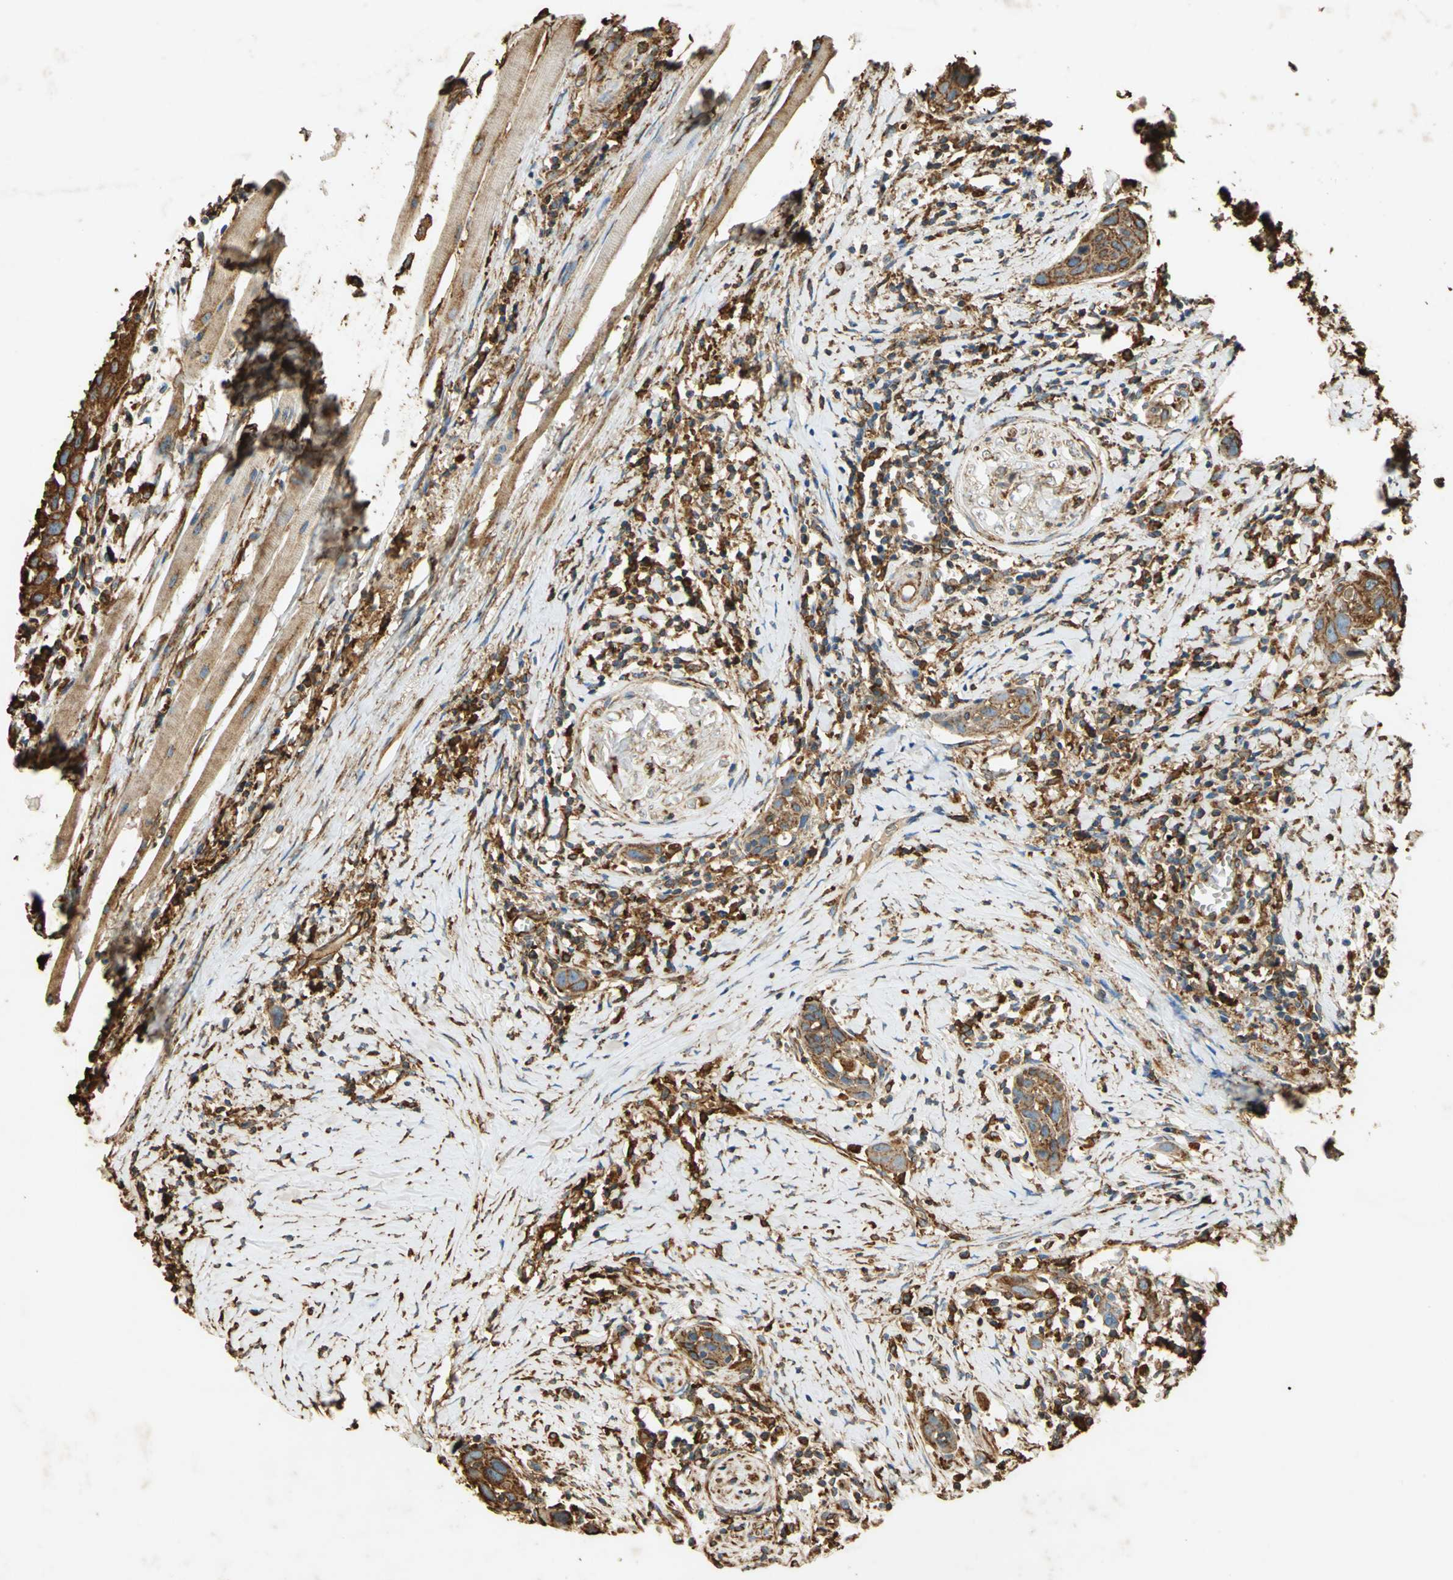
{"staining": {"intensity": "strong", "quantity": ">75%", "location": "cytoplasmic/membranous"}, "tissue": "head and neck cancer", "cell_type": "Tumor cells", "image_type": "cancer", "snomed": [{"axis": "morphology", "description": "Normal tissue, NOS"}, {"axis": "morphology", "description": "Squamous cell carcinoma, NOS"}, {"axis": "topography", "description": "Oral tissue"}, {"axis": "topography", "description": "Head-Neck"}], "caption": "Brown immunohistochemical staining in human squamous cell carcinoma (head and neck) exhibits strong cytoplasmic/membranous expression in approximately >75% of tumor cells.", "gene": "HSP90B1", "patient": {"sex": "female", "age": 50}}